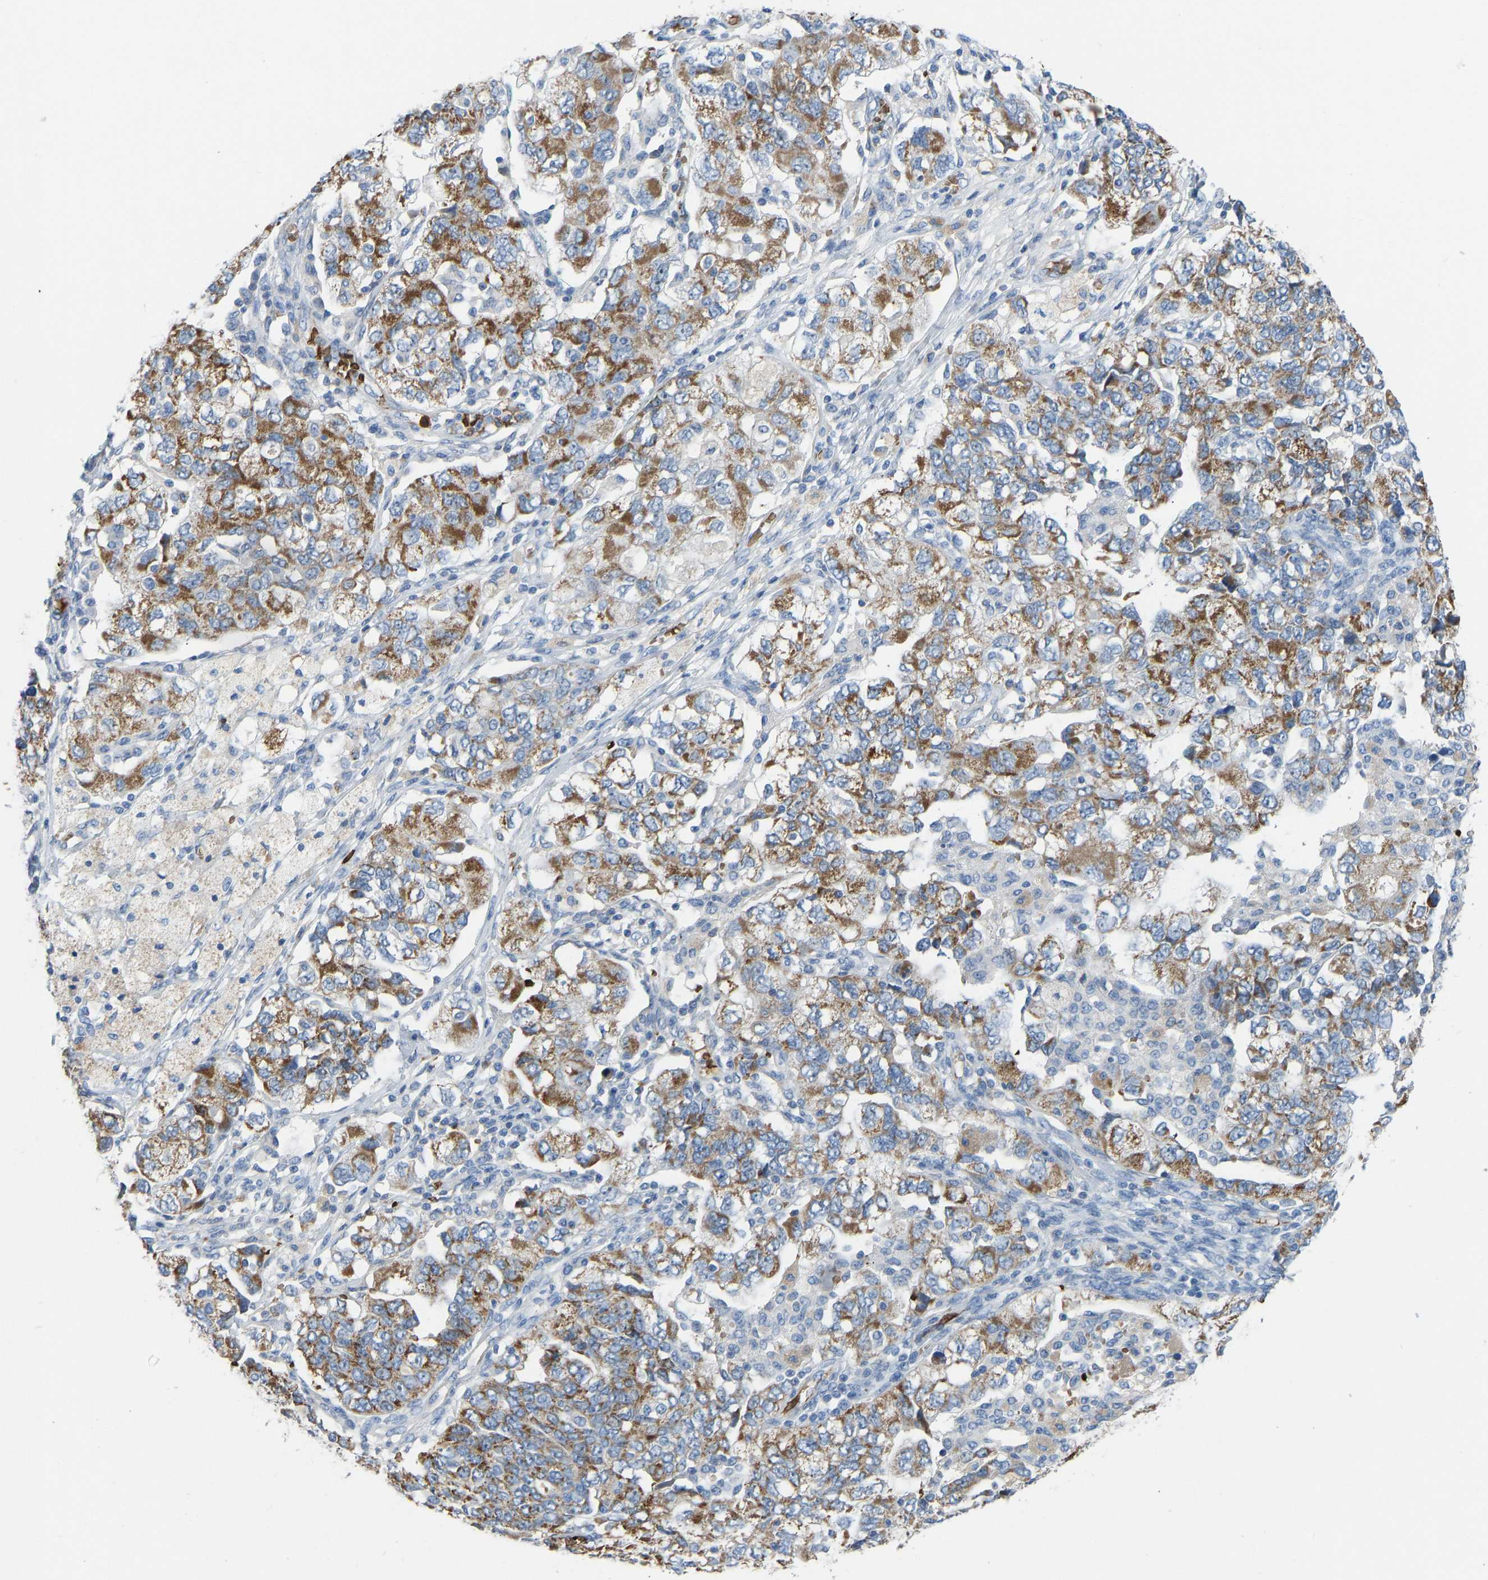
{"staining": {"intensity": "moderate", "quantity": ">75%", "location": "cytoplasmic/membranous"}, "tissue": "ovarian cancer", "cell_type": "Tumor cells", "image_type": "cancer", "snomed": [{"axis": "morphology", "description": "Carcinoma, NOS"}, {"axis": "morphology", "description": "Cystadenocarcinoma, serous, NOS"}, {"axis": "topography", "description": "Ovary"}], "caption": "Immunohistochemistry (IHC) histopathology image of human ovarian carcinoma stained for a protein (brown), which exhibits medium levels of moderate cytoplasmic/membranous staining in approximately >75% of tumor cells.", "gene": "PIGS", "patient": {"sex": "female", "age": 69}}